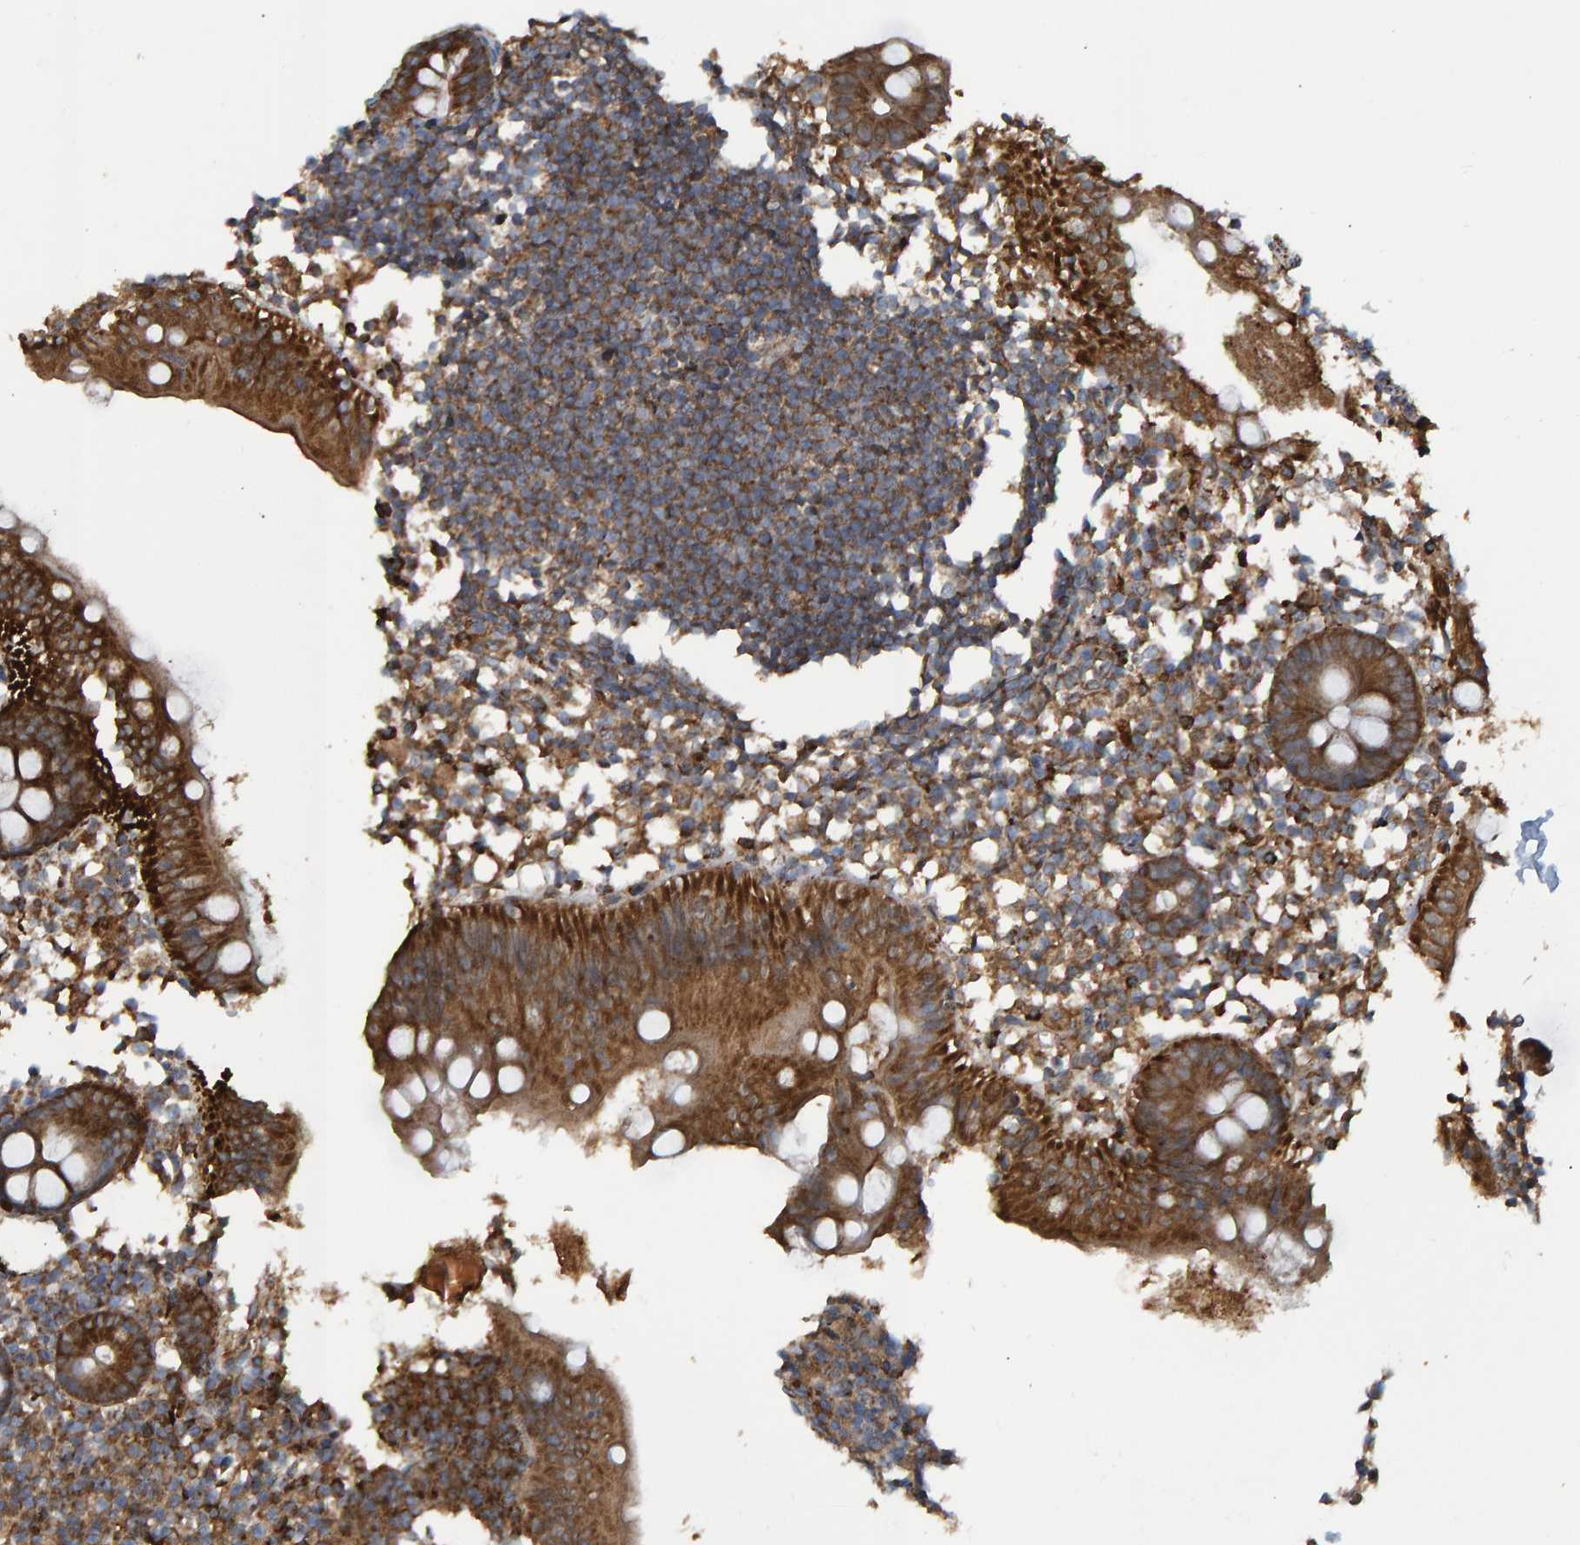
{"staining": {"intensity": "strong", "quantity": ">75%", "location": "cytoplasmic/membranous"}, "tissue": "appendix", "cell_type": "Glandular cells", "image_type": "normal", "snomed": [{"axis": "morphology", "description": "Normal tissue, NOS"}, {"axis": "topography", "description": "Appendix"}], "caption": "Immunohistochemistry staining of unremarkable appendix, which shows high levels of strong cytoplasmic/membranous positivity in approximately >75% of glandular cells indicating strong cytoplasmic/membranous protein positivity. The staining was performed using DAB (brown) for protein detection and nuclei were counterstained in hematoxylin (blue).", "gene": "LRSAM1", "patient": {"sex": "female", "age": 20}}